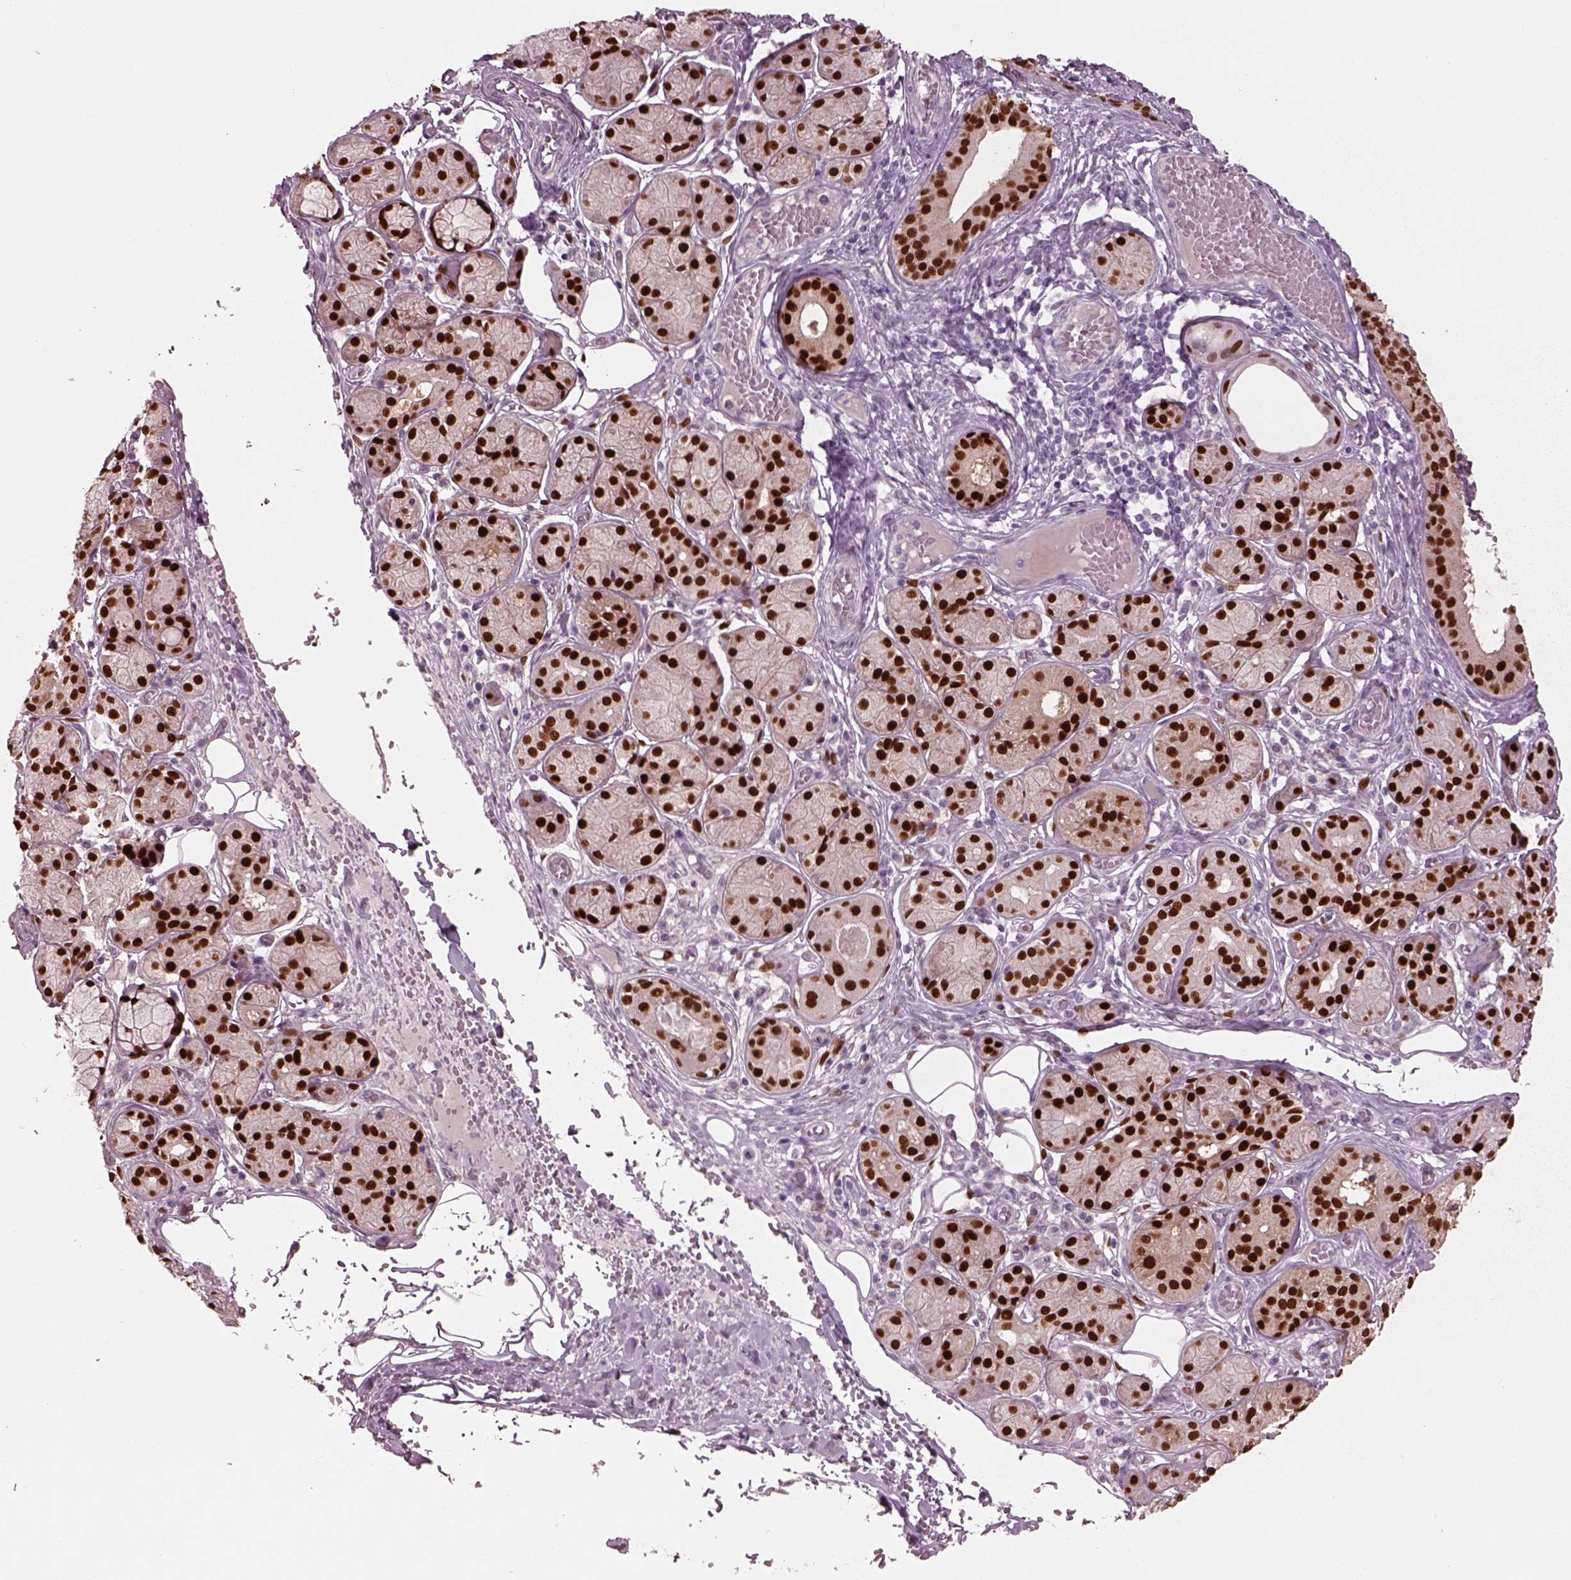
{"staining": {"intensity": "strong", "quantity": ">75%", "location": "nuclear"}, "tissue": "salivary gland", "cell_type": "Glandular cells", "image_type": "normal", "snomed": [{"axis": "morphology", "description": "Normal tissue, NOS"}, {"axis": "topography", "description": "Salivary gland"}, {"axis": "topography", "description": "Peripheral nerve tissue"}], "caption": "The immunohistochemical stain labels strong nuclear expression in glandular cells of normal salivary gland.", "gene": "SOX9", "patient": {"sex": "male", "age": 71}}